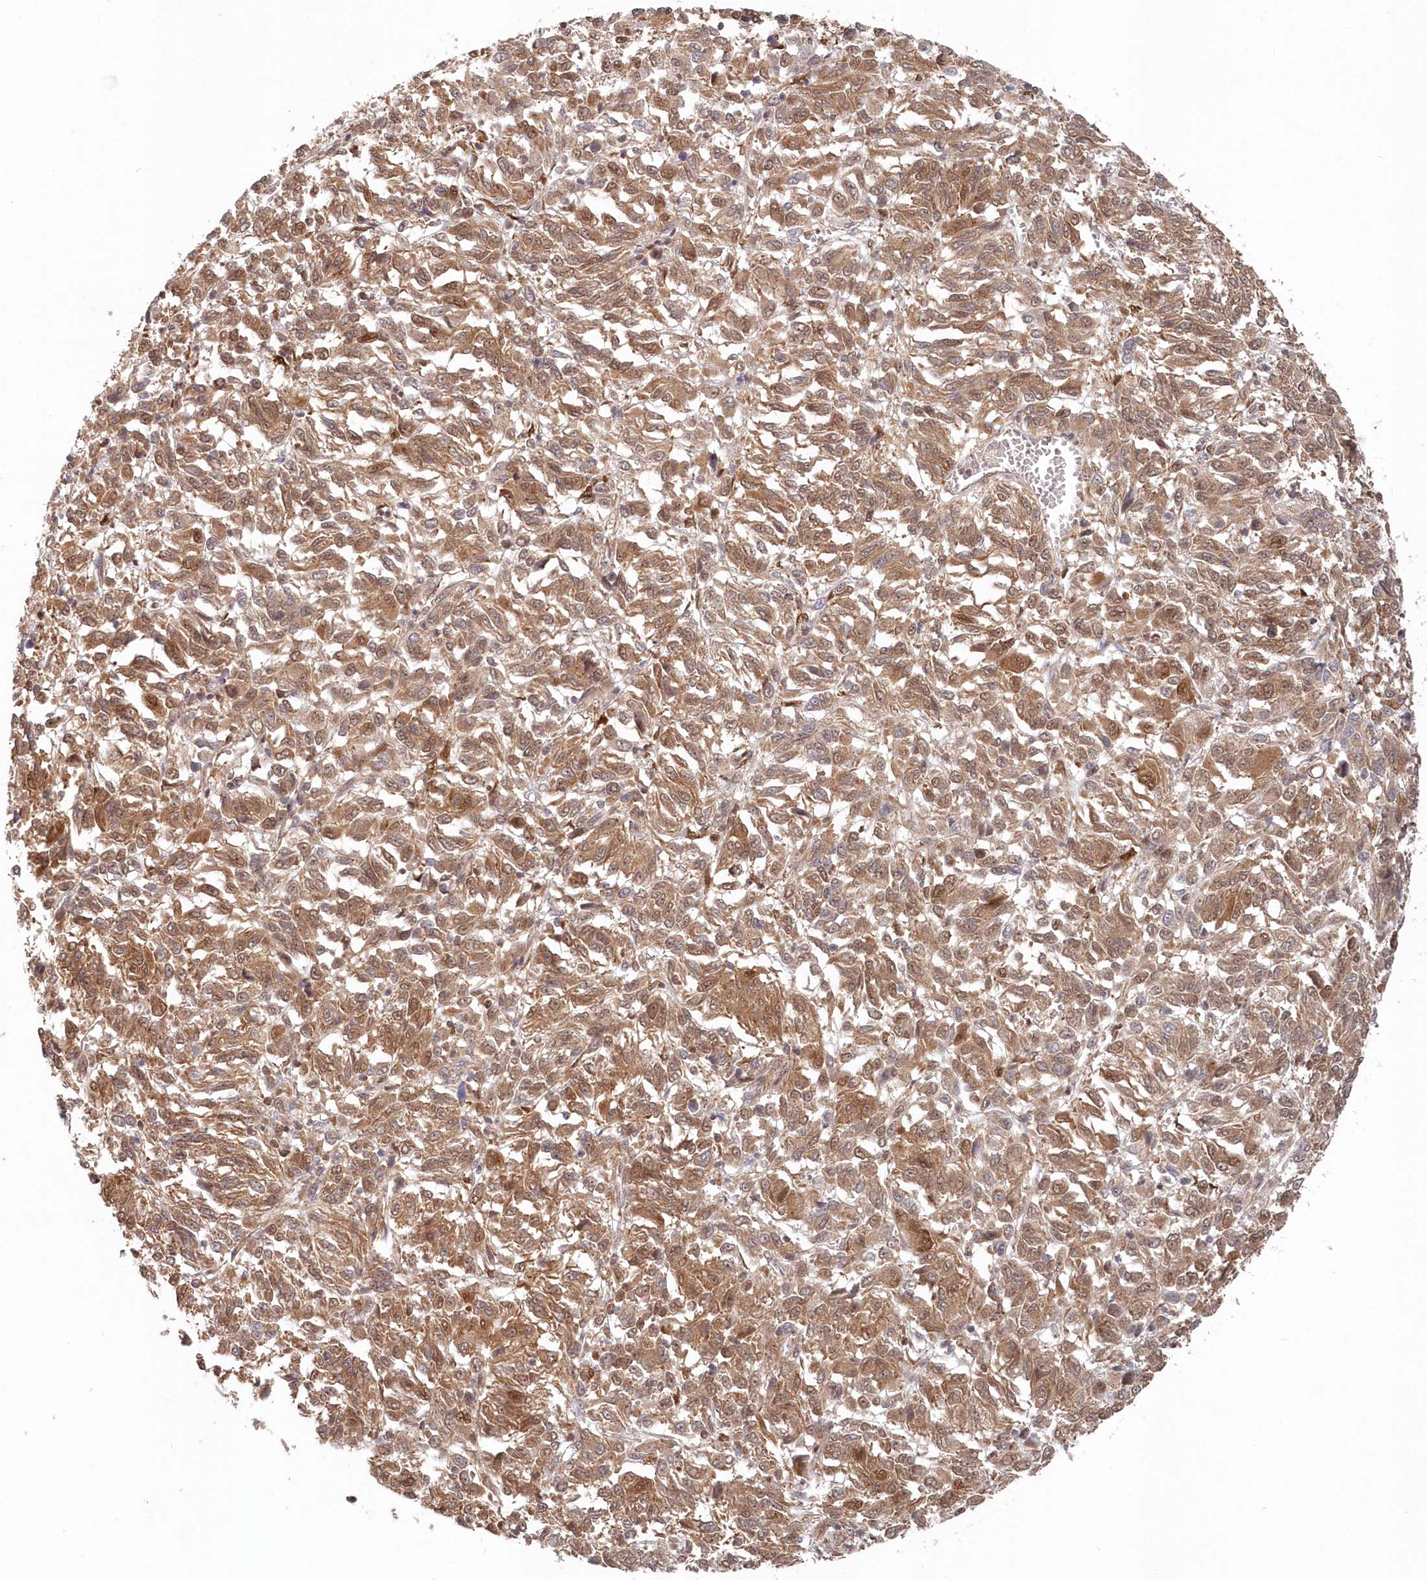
{"staining": {"intensity": "moderate", "quantity": ">75%", "location": "cytoplasmic/membranous"}, "tissue": "melanoma", "cell_type": "Tumor cells", "image_type": "cancer", "snomed": [{"axis": "morphology", "description": "Malignant melanoma, Metastatic site"}, {"axis": "topography", "description": "Lung"}], "caption": "DAB (3,3'-diaminobenzidine) immunohistochemical staining of human melanoma demonstrates moderate cytoplasmic/membranous protein positivity in approximately >75% of tumor cells.", "gene": "ABHD14B", "patient": {"sex": "male", "age": 64}}